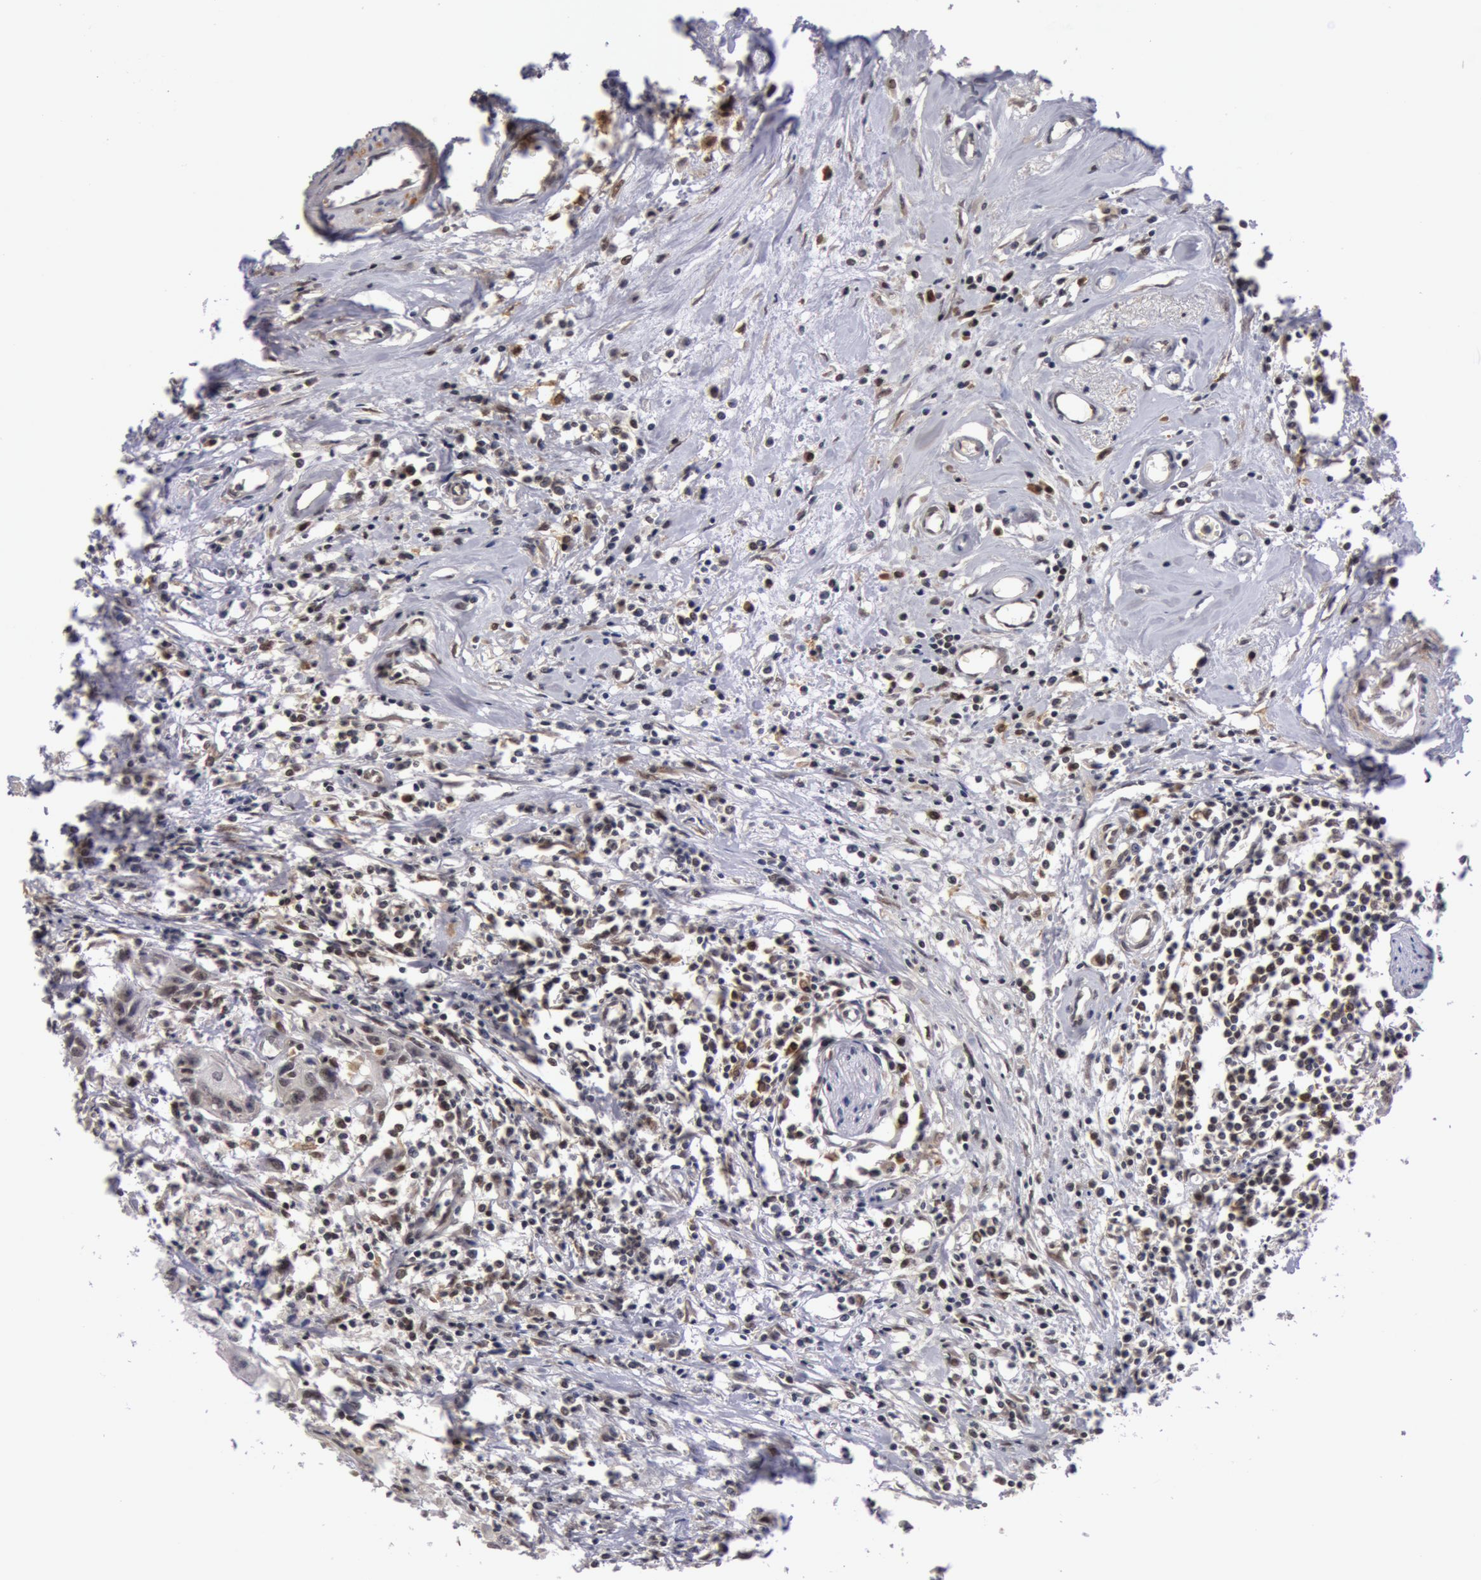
{"staining": {"intensity": "weak", "quantity": "<25%", "location": "nuclear"}, "tissue": "urothelial cancer", "cell_type": "Tumor cells", "image_type": "cancer", "snomed": [{"axis": "morphology", "description": "Urothelial carcinoma, High grade"}, {"axis": "topography", "description": "Urinary bladder"}], "caption": "DAB immunohistochemical staining of high-grade urothelial carcinoma demonstrates no significant staining in tumor cells.", "gene": "ZNF350", "patient": {"sex": "male", "age": 54}}